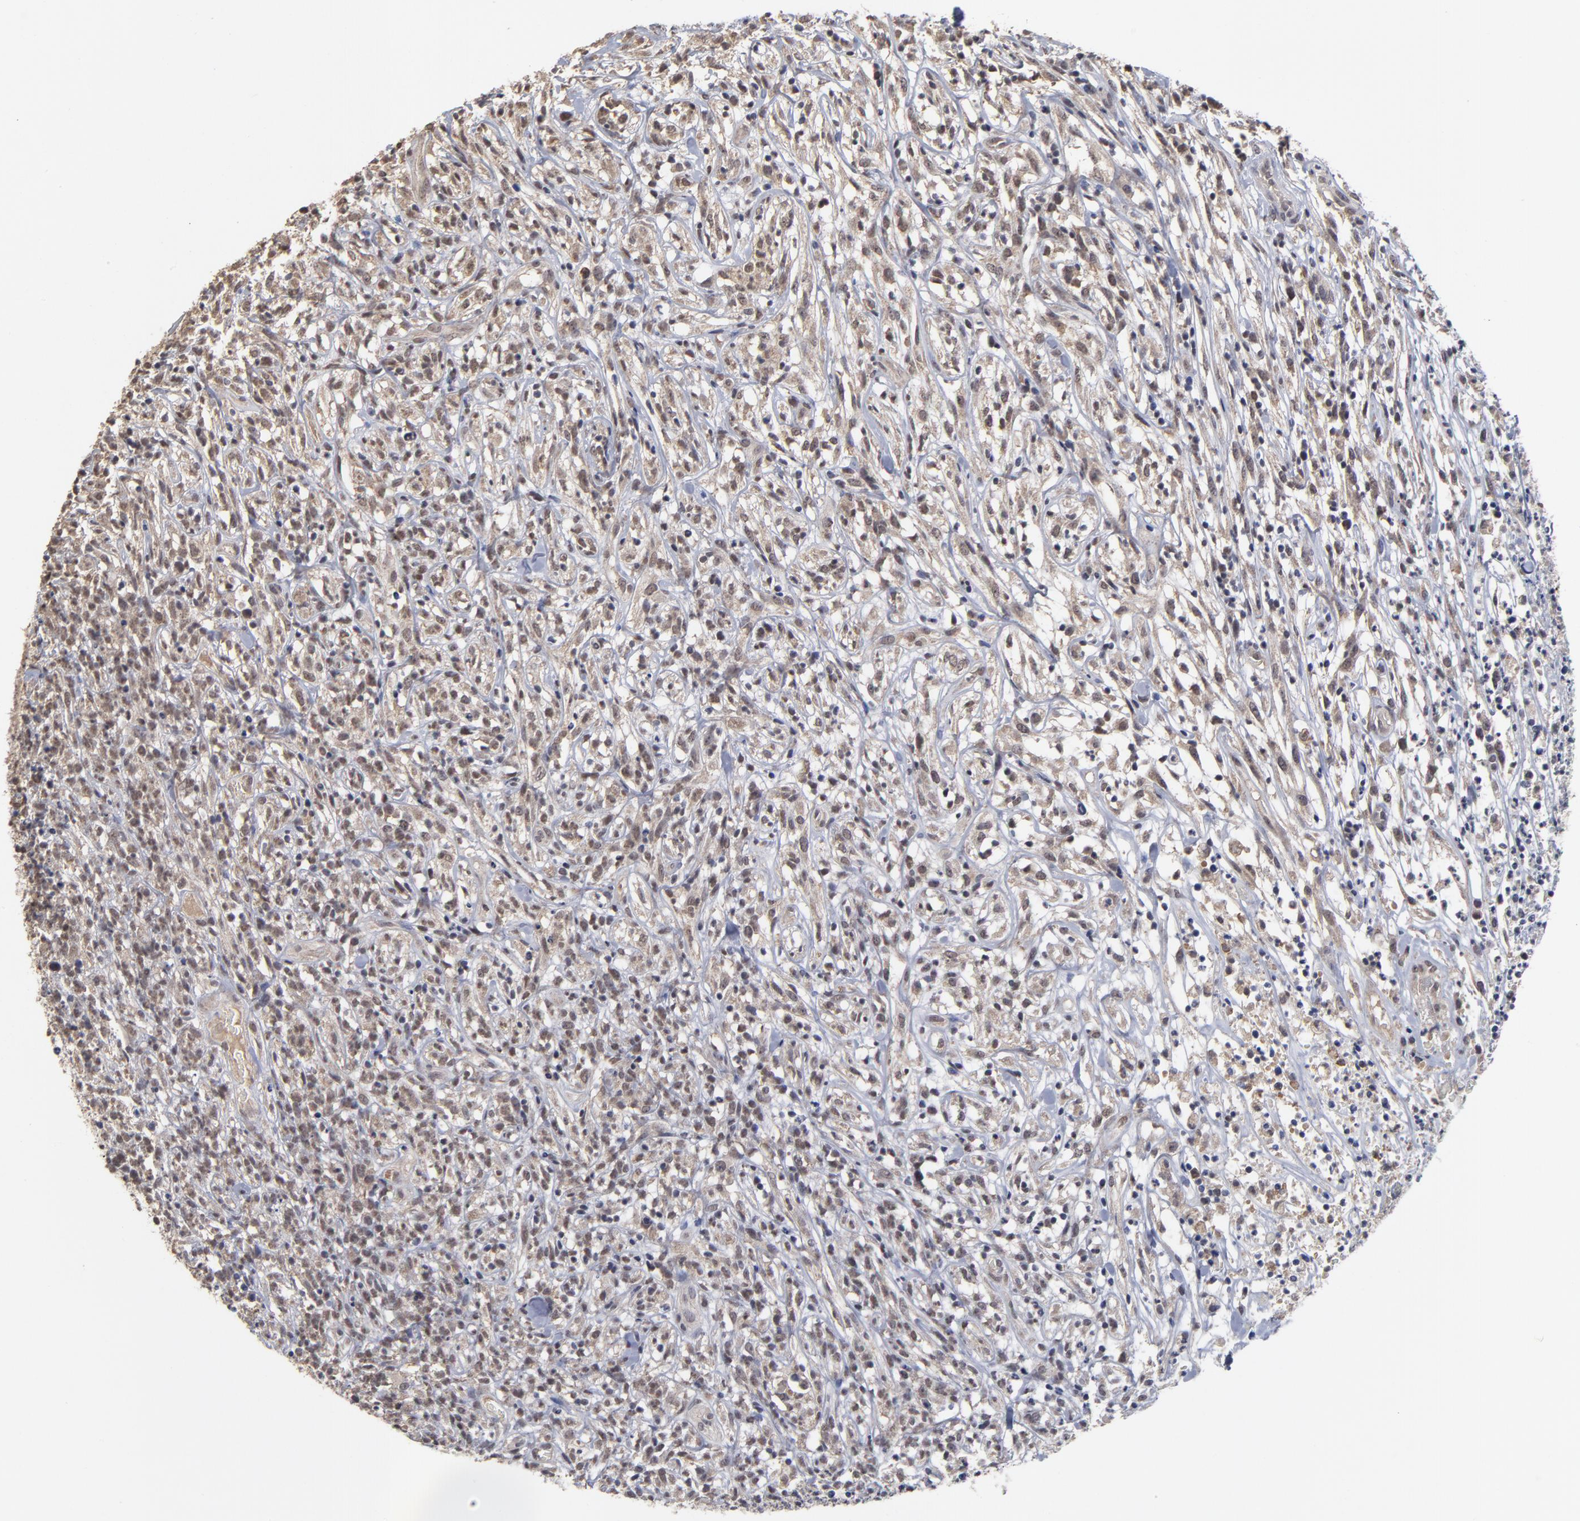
{"staining": {"intensity": "moderate", "quantity": ">75%", "location": "cytoplasmic/membranous,nuclear"}, "tissue": "lymphoma", "cell_type": "Tumor cells", "image_type": "cancer", "snomed": [{"axis": "morphology", "description": "Malignant lymphoma, non-Hodgkin's type, High grade"}, {"axis": "topography", "description": "Lymph node"}], "caption": "Tumor cells show moderate cytoplasmic/membranous and nuclear staining in approximately >75% of cells in lymphoma.", "gene": "WSB1", "patient": {"sex": "female", "age": 73}}